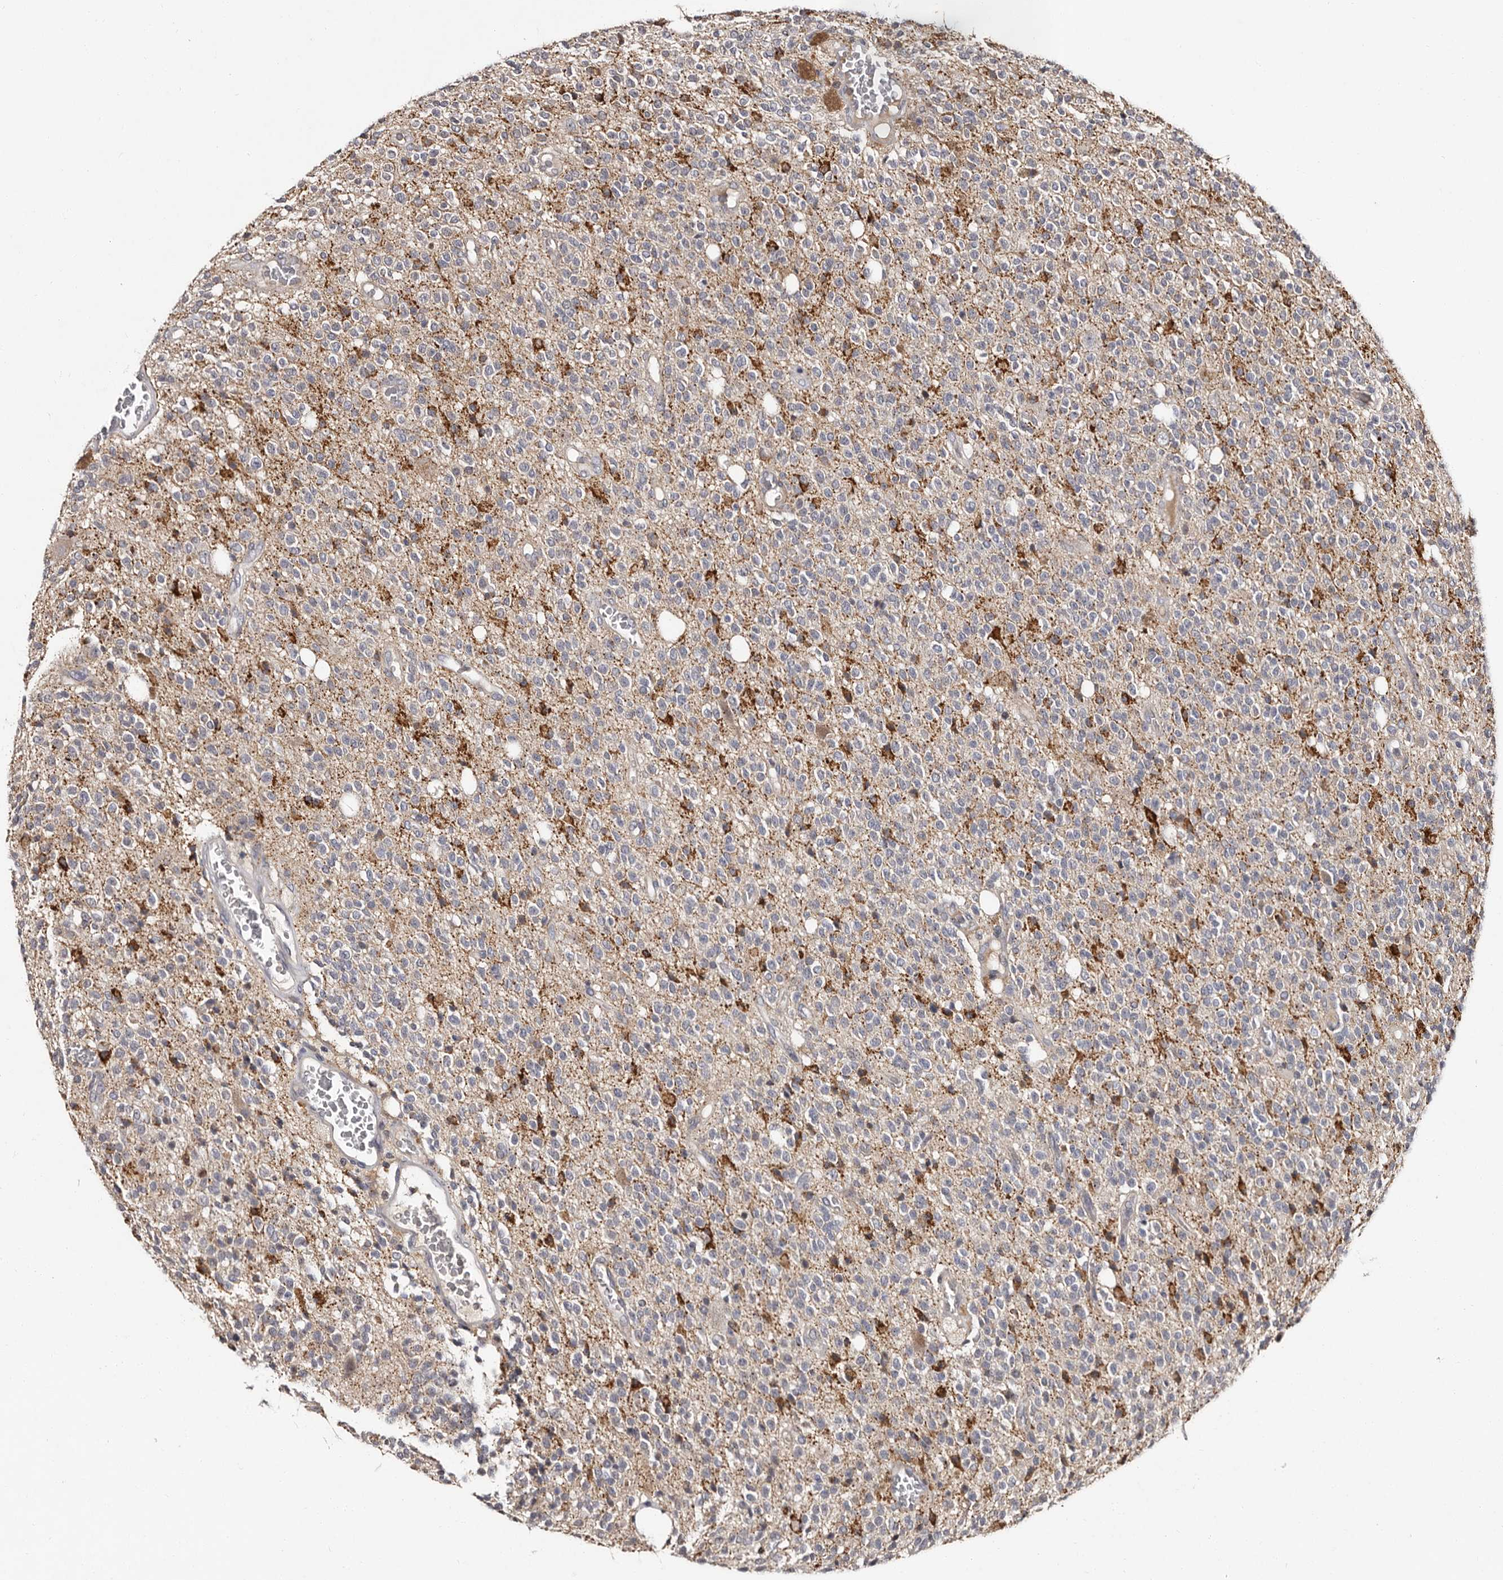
{"staining": {"intensity": "moderate", "quantity": "<25%", "location": "cytoplasmic/membranous"}, "tissue": "glioma", "cell_type": "Tumor cells", "image_type": "cancer", "snomed": [{"axis": "morphology", "description": "Glioma, malignant, High grade"}, {"axis": "topography", "description": "Brain"}], "caption": "A photomicrograph of human malignant glioma (high-grade) stained for a protein shows moderate cytoplasmic/membranous brown staining in tumor cells.", "gene": "DNPH1", "patient": {"sex": "male", "age": 34}}